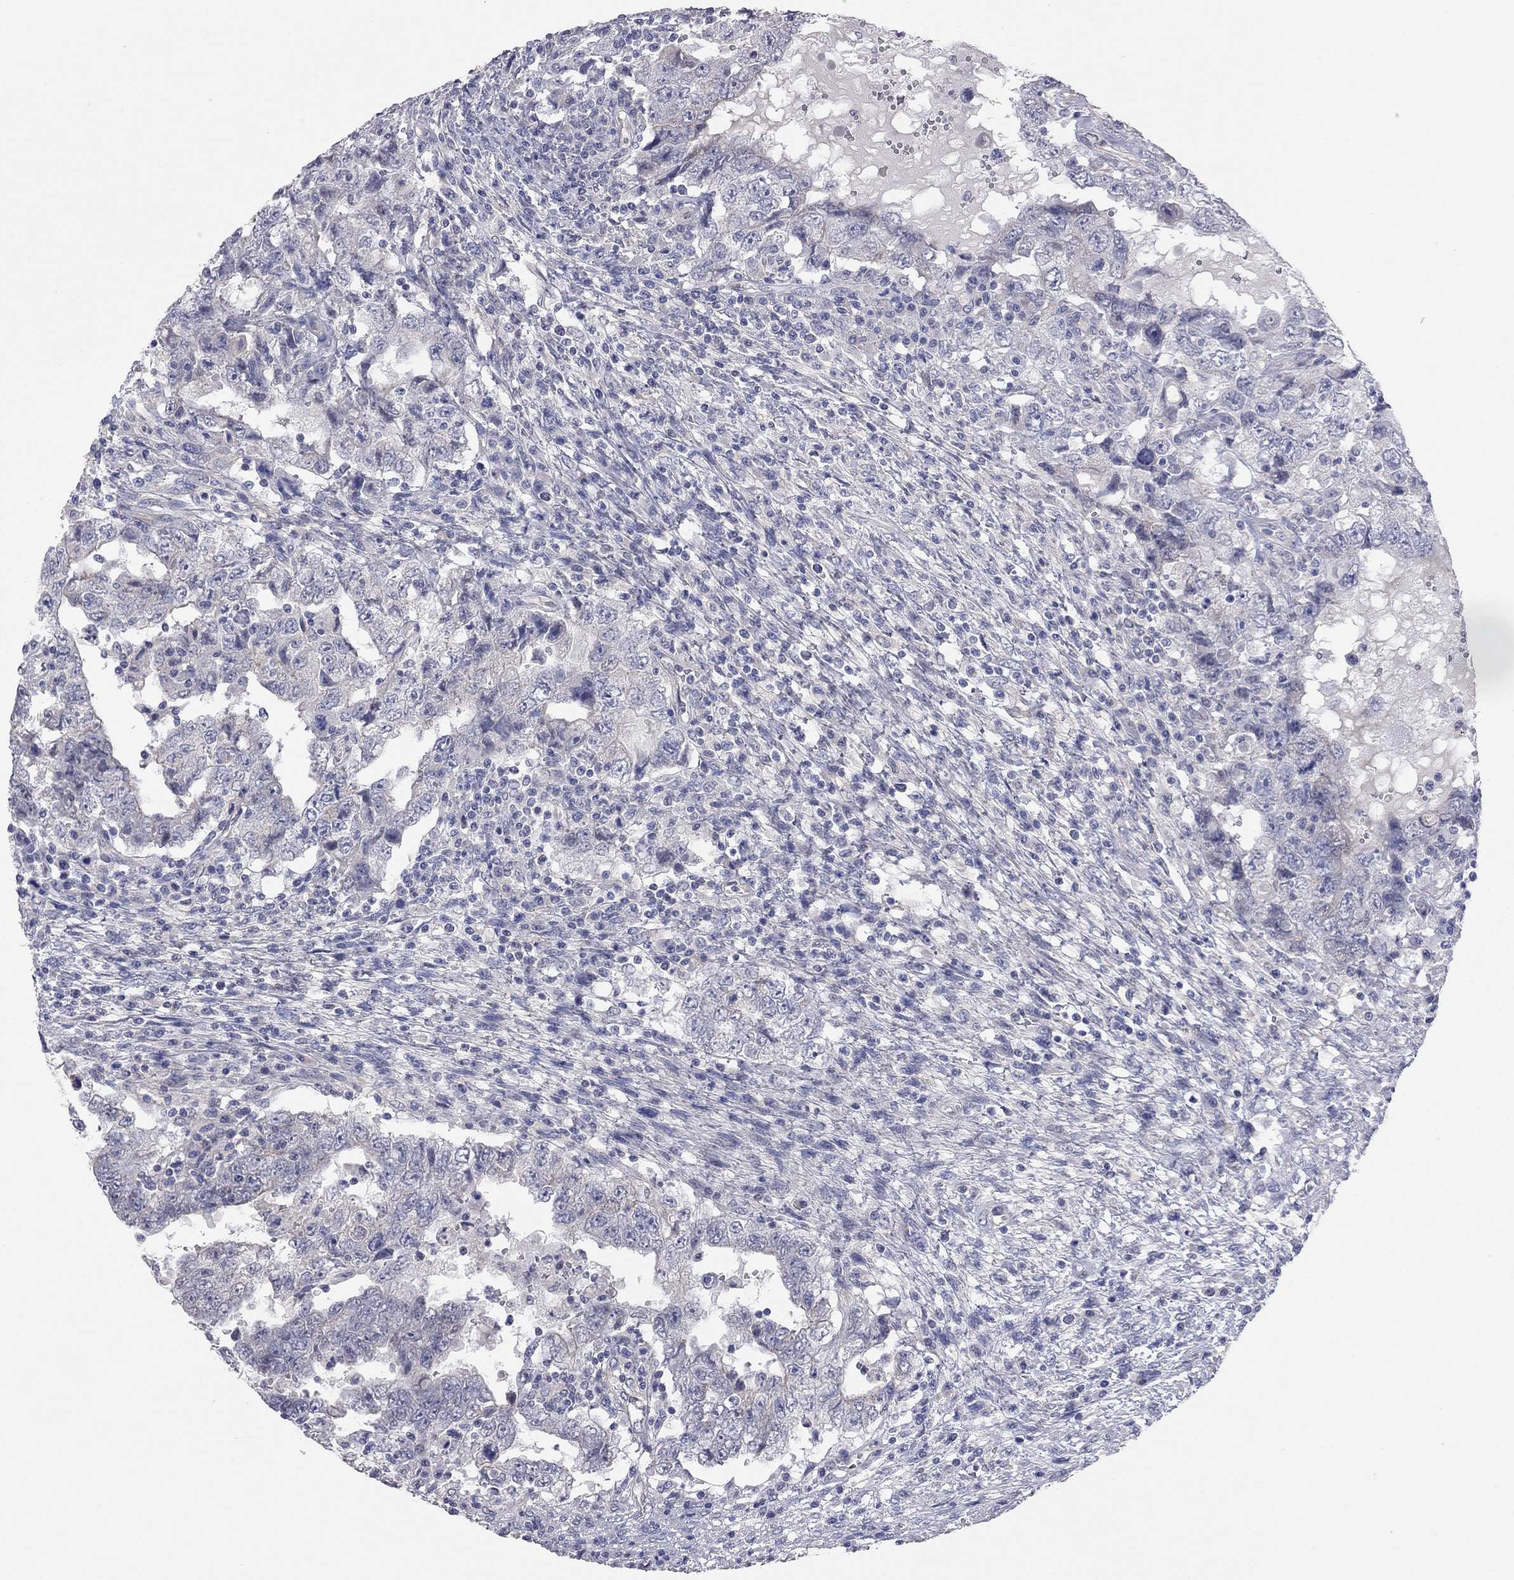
{"staining": {"intensity": "negative", "quantity": "none", "location": "none"}, "tissue": "testis cancer", "cell_type": "Tumor cells", "image_type": "cancer", "snomed": [{"axis": "morphology", "description": "Carcinoma, Embryonal, NOS"}, {"axis": "topography", "description": "Testis"}], "caption": "This is an immunohistochemistry photomicrograph of testis cancer (embryonal carcinoma). There is no positivity in tumor cells.", "gene": "KCNB1", "patient": {"sex": "male", "age": 26}}